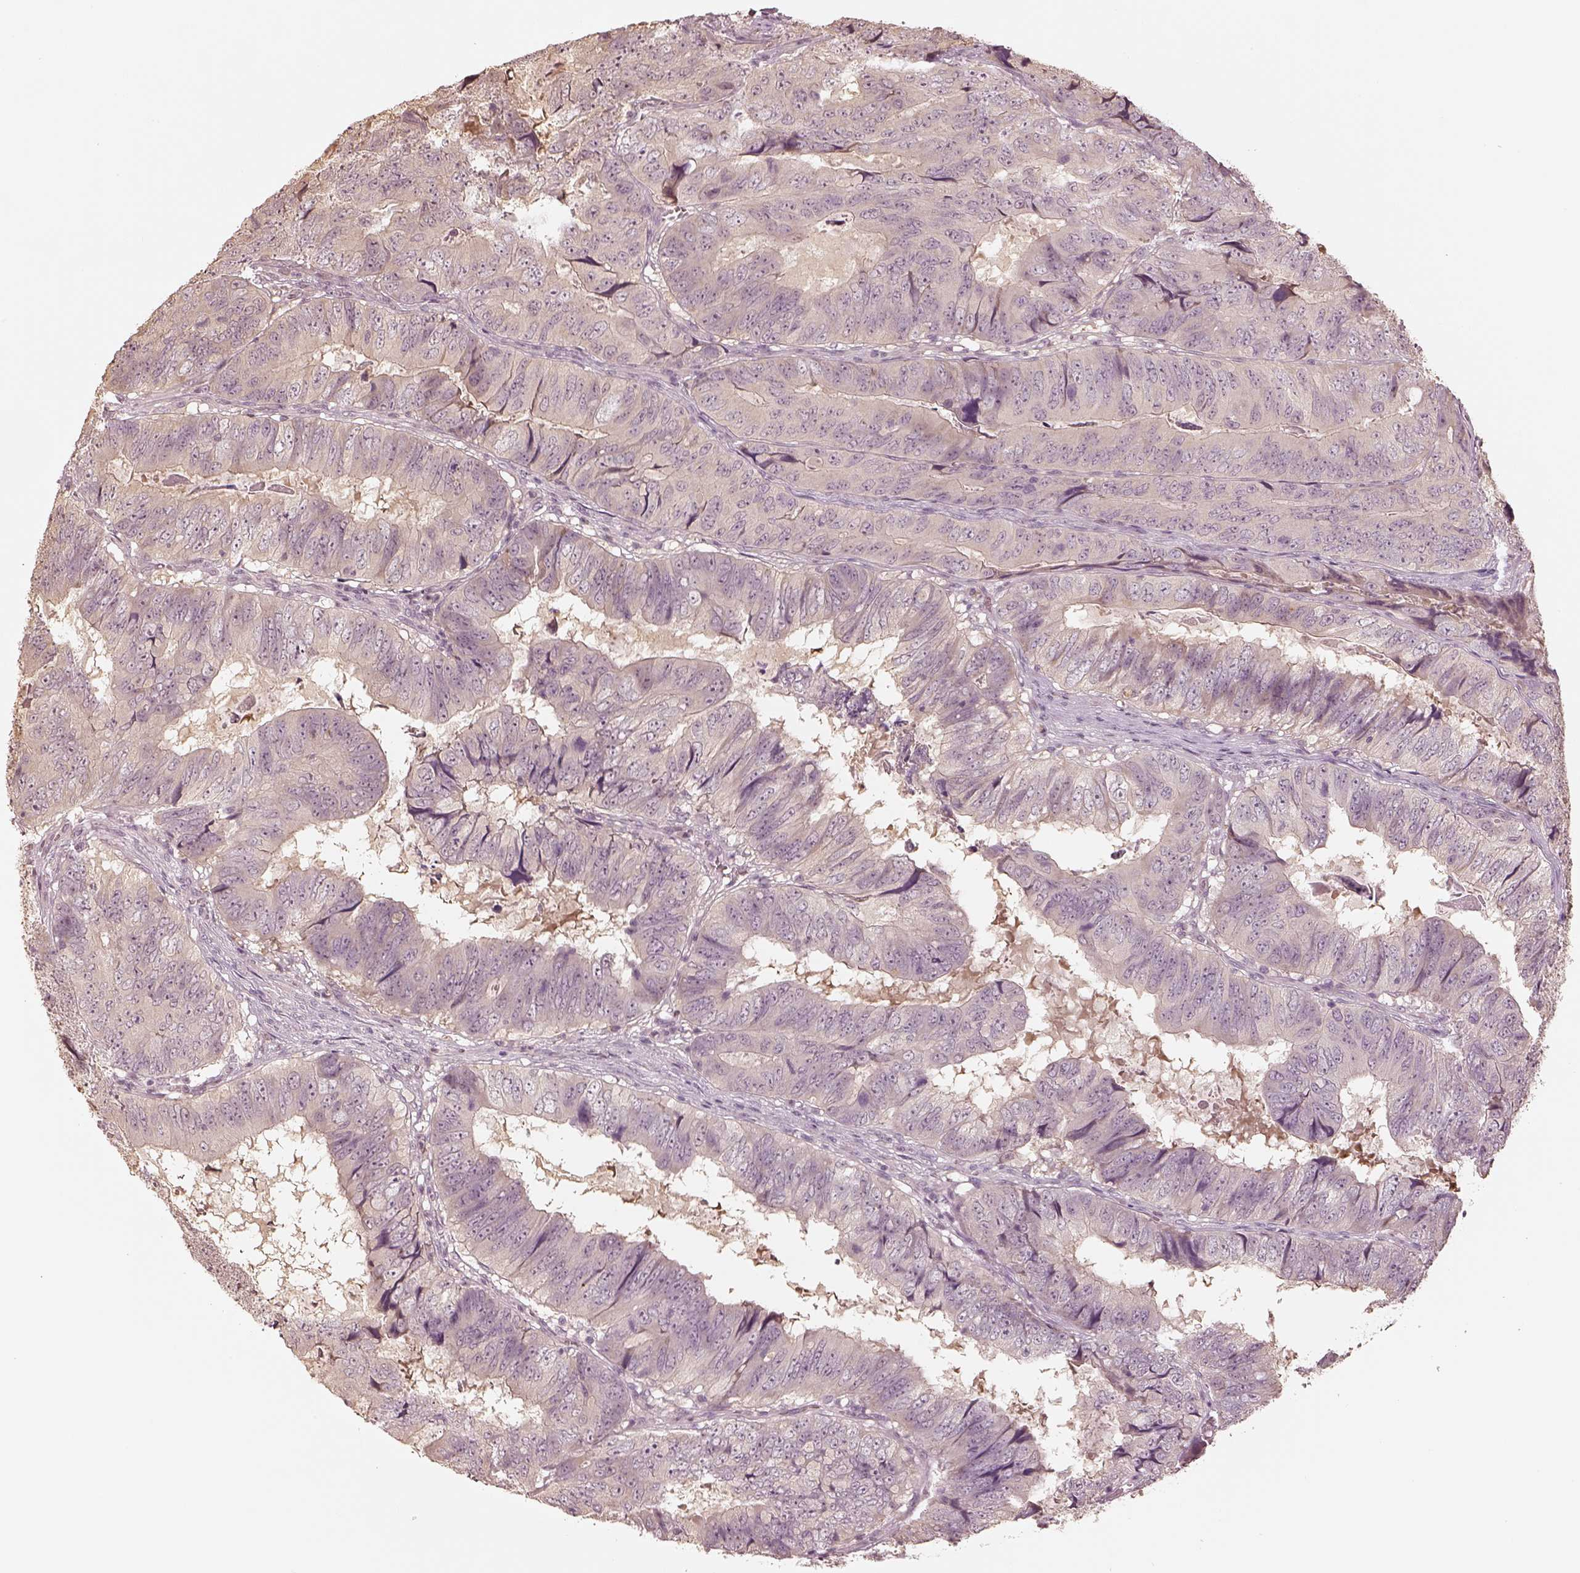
{"staining": {"intensity": "weak", "quantity": "25%-75%", "location": "cytoplasmic/membranous"}, "tissue": "colorectal cancer", "cell_type": "Tumor cells", "image_type": "cancer", "snomed": [{"axis": "morphology", "description": "Adenocarcinoma, NOS"}, {"axis": "topography", "description": "Colon"}], "caption": "A micrograph showing weak cytoplasmic/membranous staining in about 25%-75% of tumor cells in colorectal adenocarcinoma, as visualized by brown immunohistochemical staining.", "gene": "CRB1", "patient": {"sex": "male", "age": 79}}